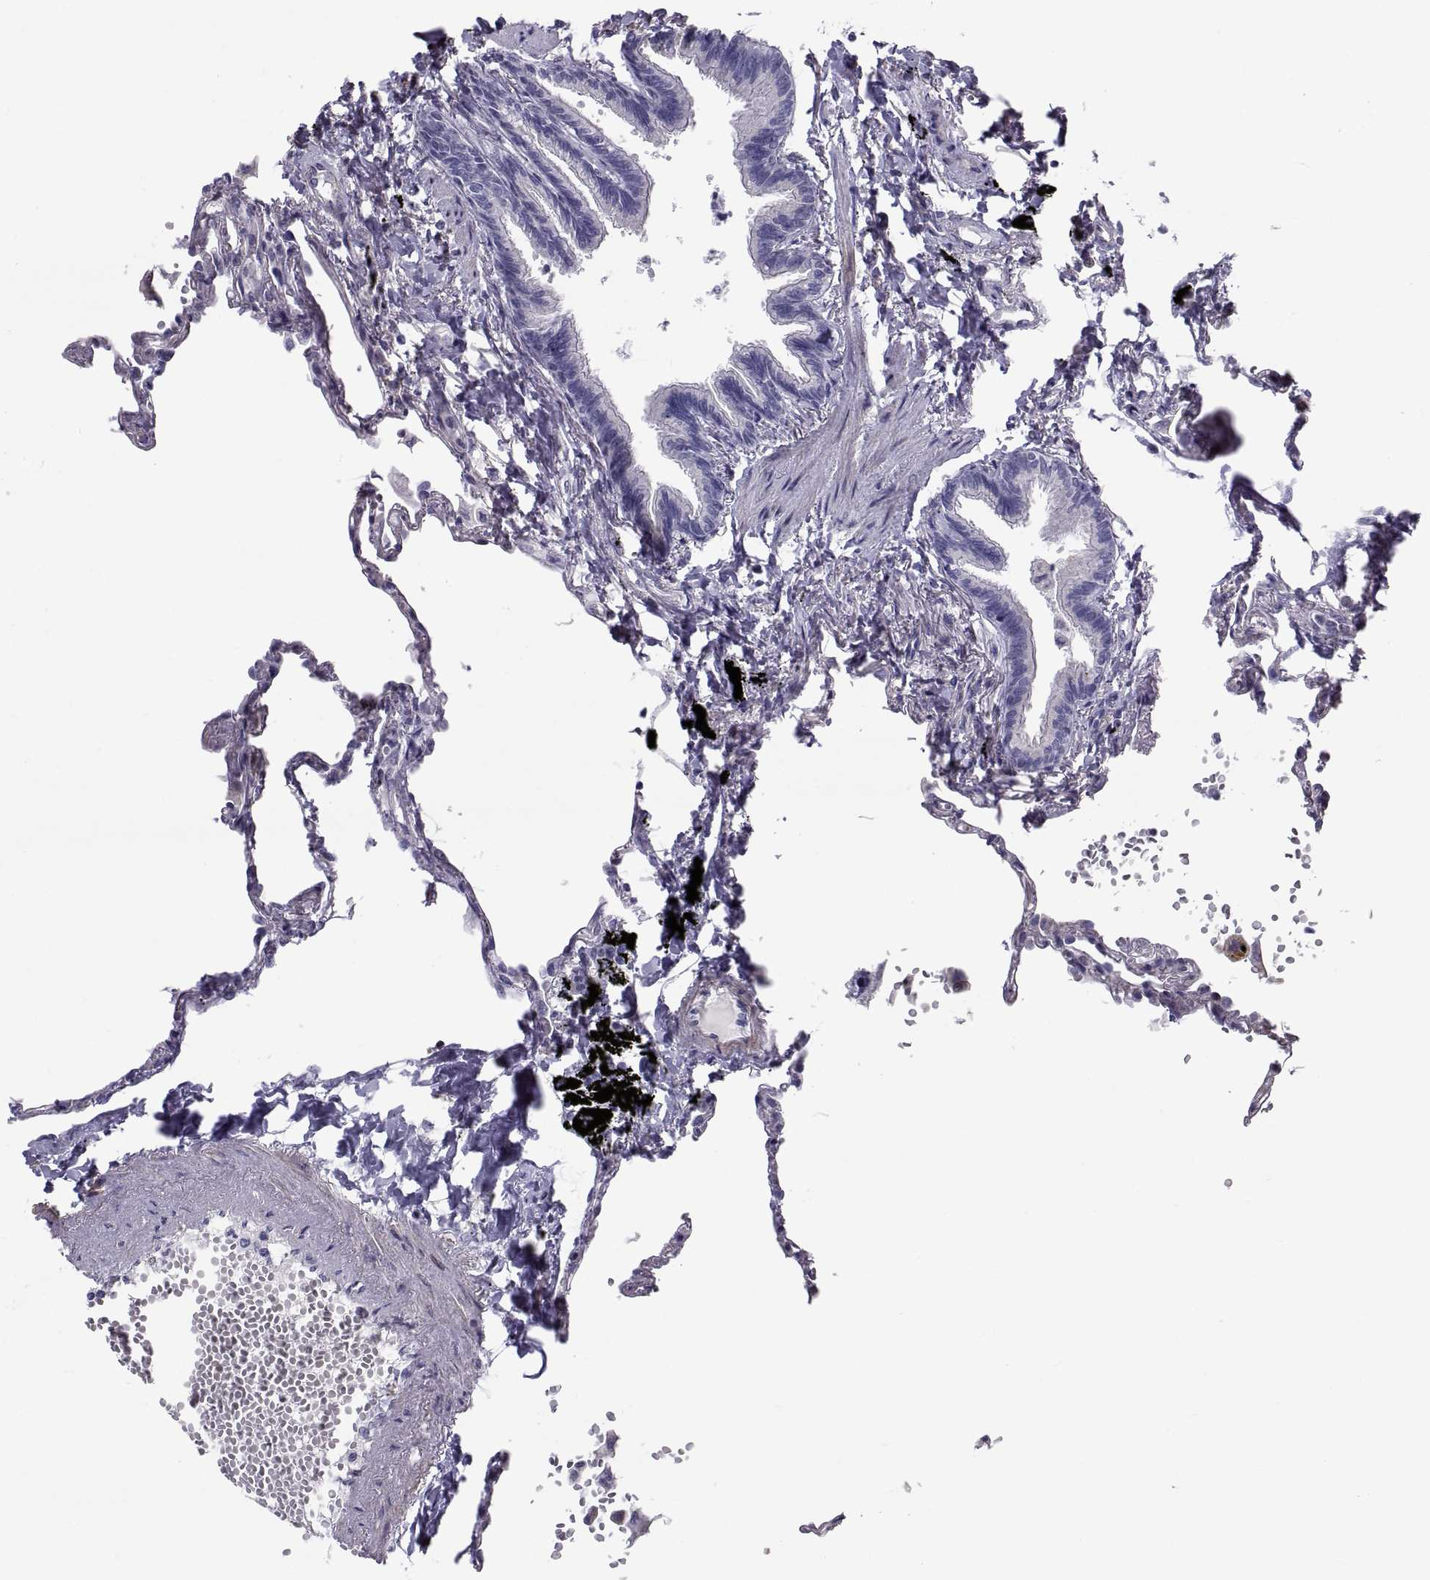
{"staining": {"intensity": "negative", "quantity": "none", "location": "none"}, "tissue": "lung", "cell_type": "Alveolar cells", "image_type": "normal", "snomed": [{"axis": "morphology", "description": "Normal tissue, NOS"}, {"axis": "topography", "description": "Lung"}], "caption": "Alveolar cells are negative for brown protein staining in normal lung. The staining is performed using DAB (3,3'-diaminobenzidine) brown chromogen with nuclei counter-stained in using hematoxylin.", "gene": "ANO1", "patient": {"sex": "male", "age": 78}}